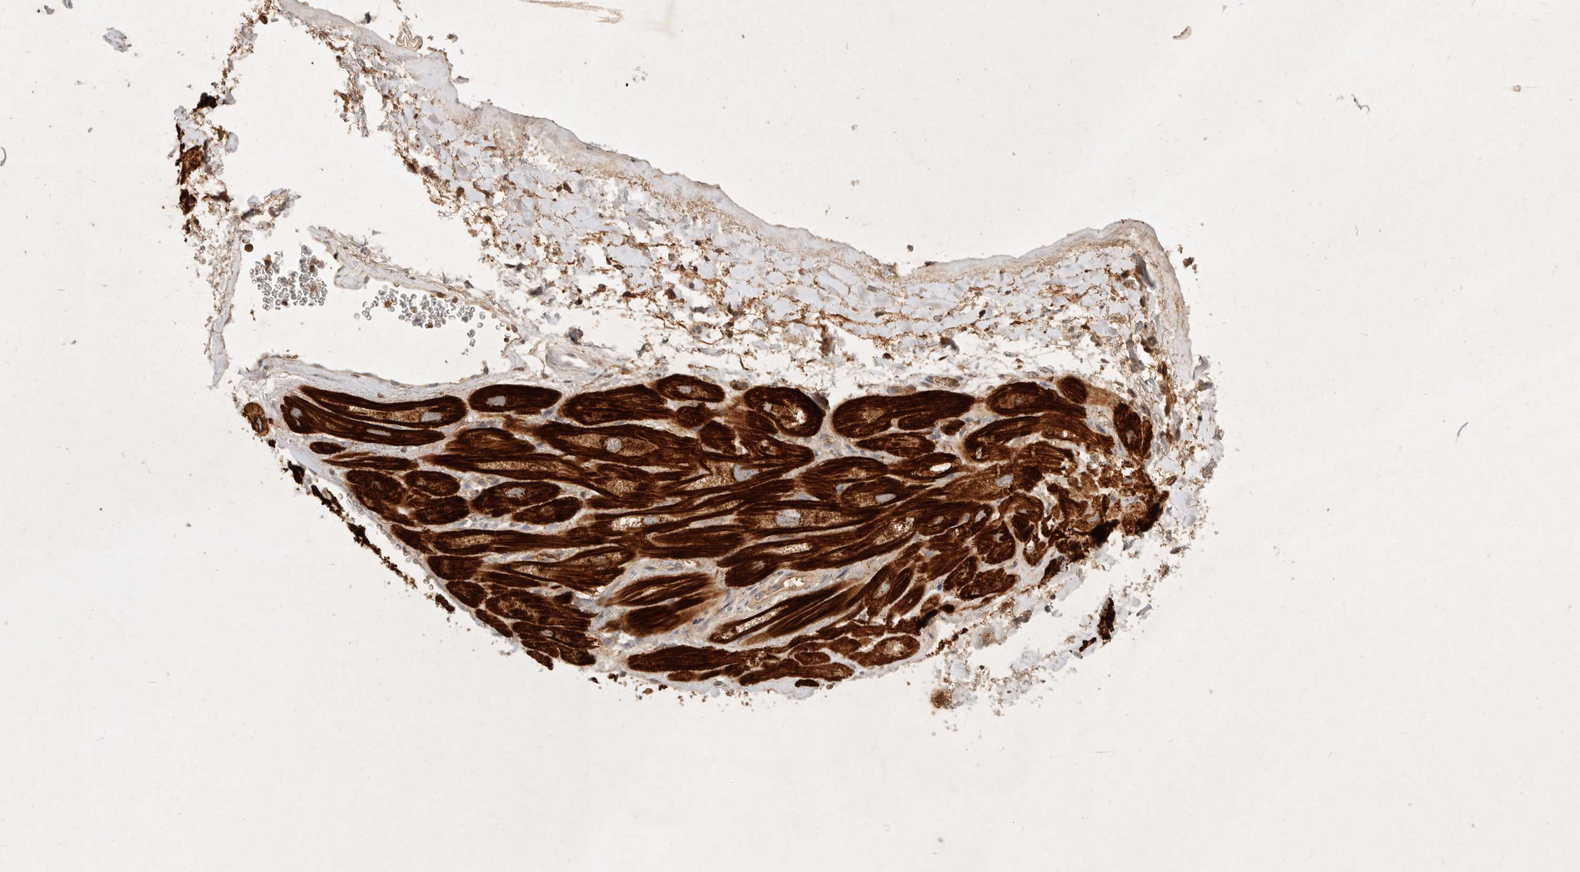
{"staining": {"intensity": "strong", "quantity": ">75%", "location": "cytoplasmic/membranous,nuclear"}, "tissue": "heart muscle", "cell_type": "Cardiomyocytes", "image_type": "normal", "snomed": [{"axis": "morphology", "description": "Normal tissue, NOS"}, {"axis": "topography", "description": "Heart"}], "caption": "Protein staining demonstrates strong cytoplasmic/membranous,nuclear staining in approximately >75% of cardiomyocytes in unremarkable heart muscle.", "gene": "FREM2", "patient": {"sex": "male", "age": 49}}